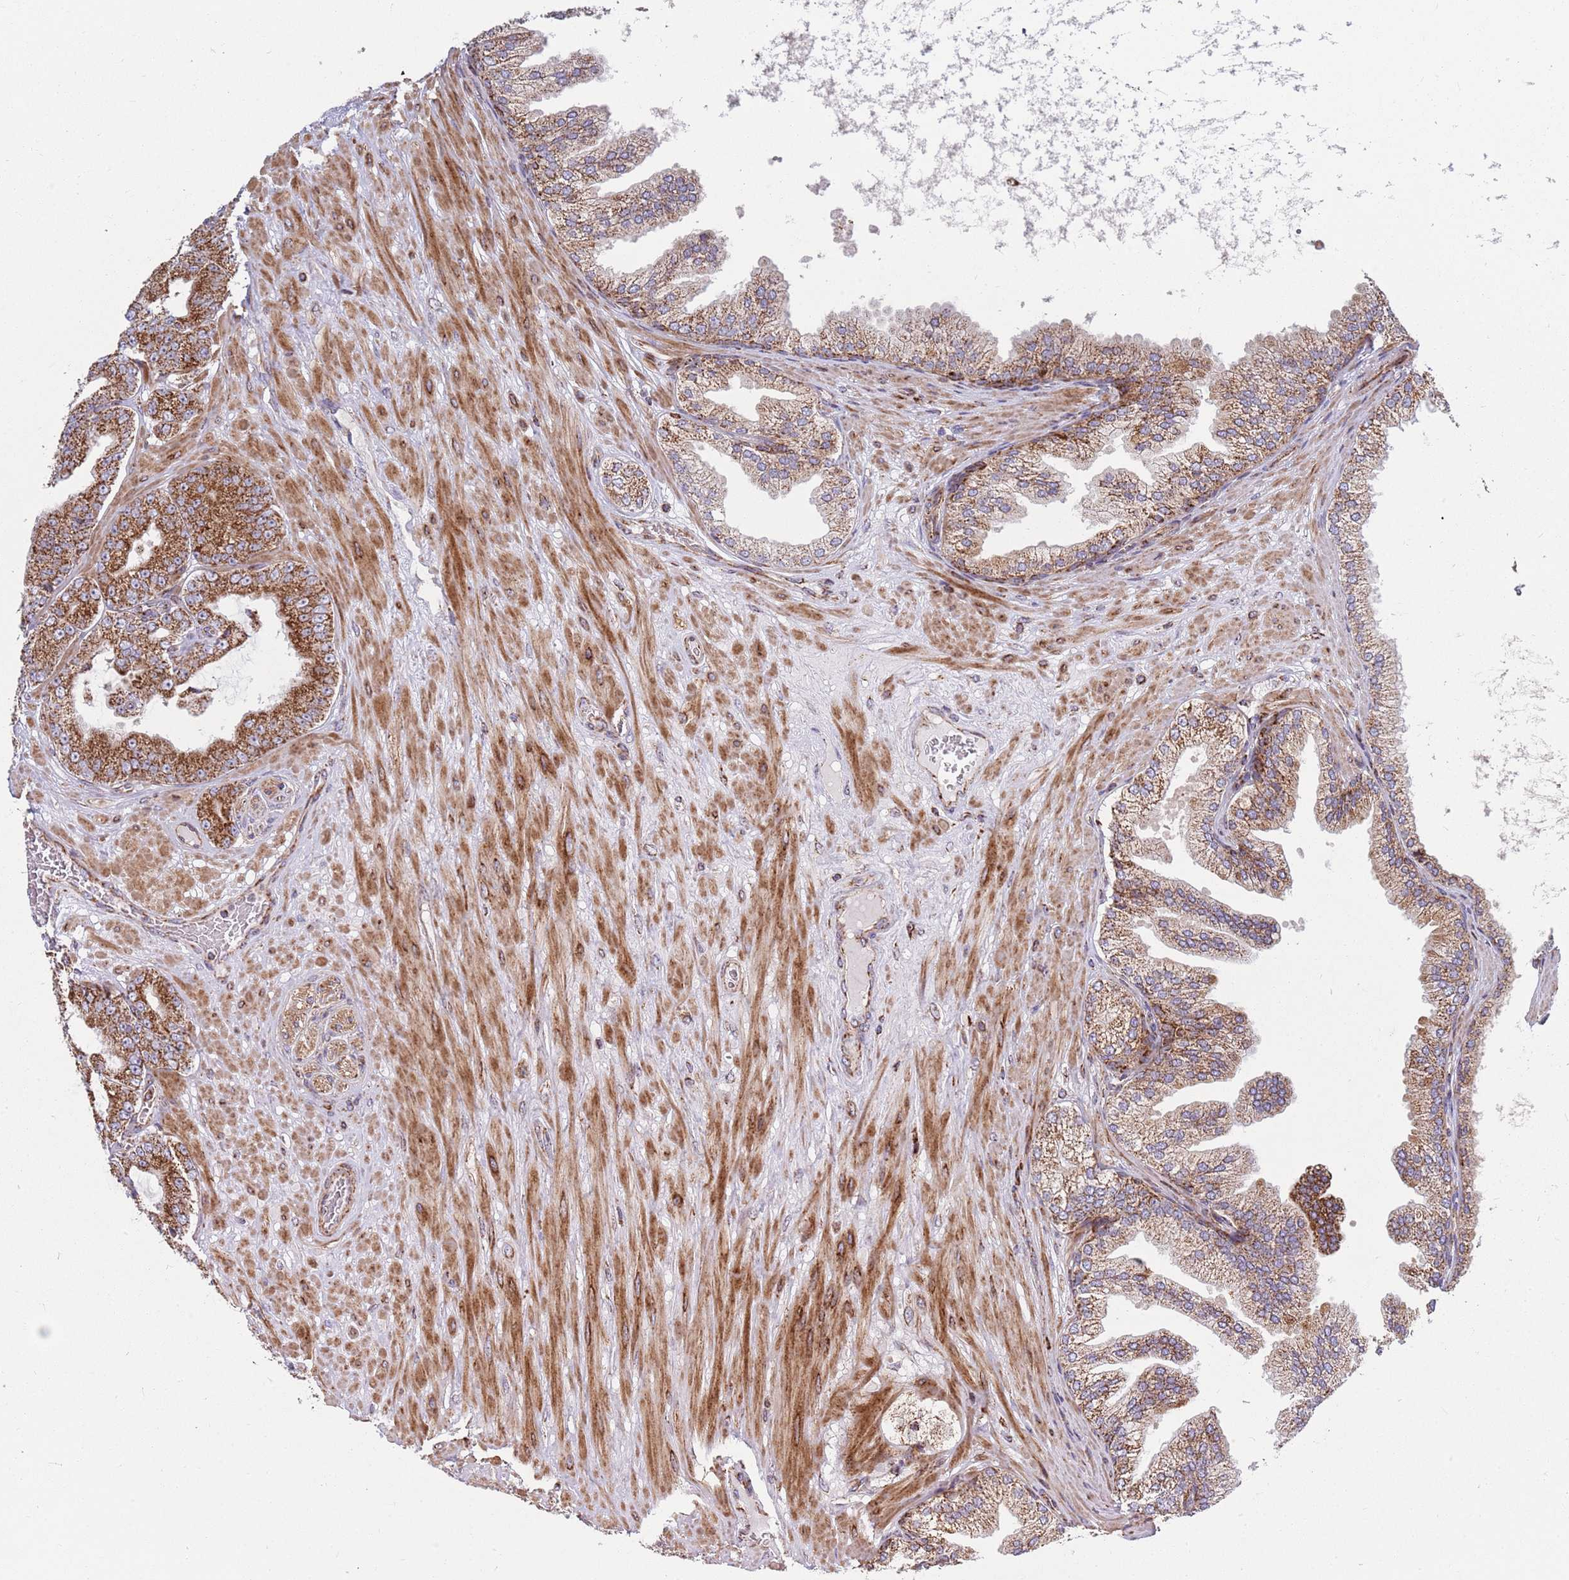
{"staining": {"intensity": "strong", "quantity": ">75%", "location": "cytoplasmic/membranous"}, "tissue": "prostate cancer", "cell_type": "Tumor cells", "image_type": "cancer", "snomed": [{"axis": "morphology", "description": "Adenocarcinoma, Low grade"}, {"axis": "topography", "description": "Prostate"}], "caption": "Tumor cells demonstrate high levels of strong cytoplasmic/membranous positivity in approximately >75% of cells in prostate low-grade adenocarcinoma.", "gene": "ATP5PD", "patient": {"sex": "male", "age": 63}}